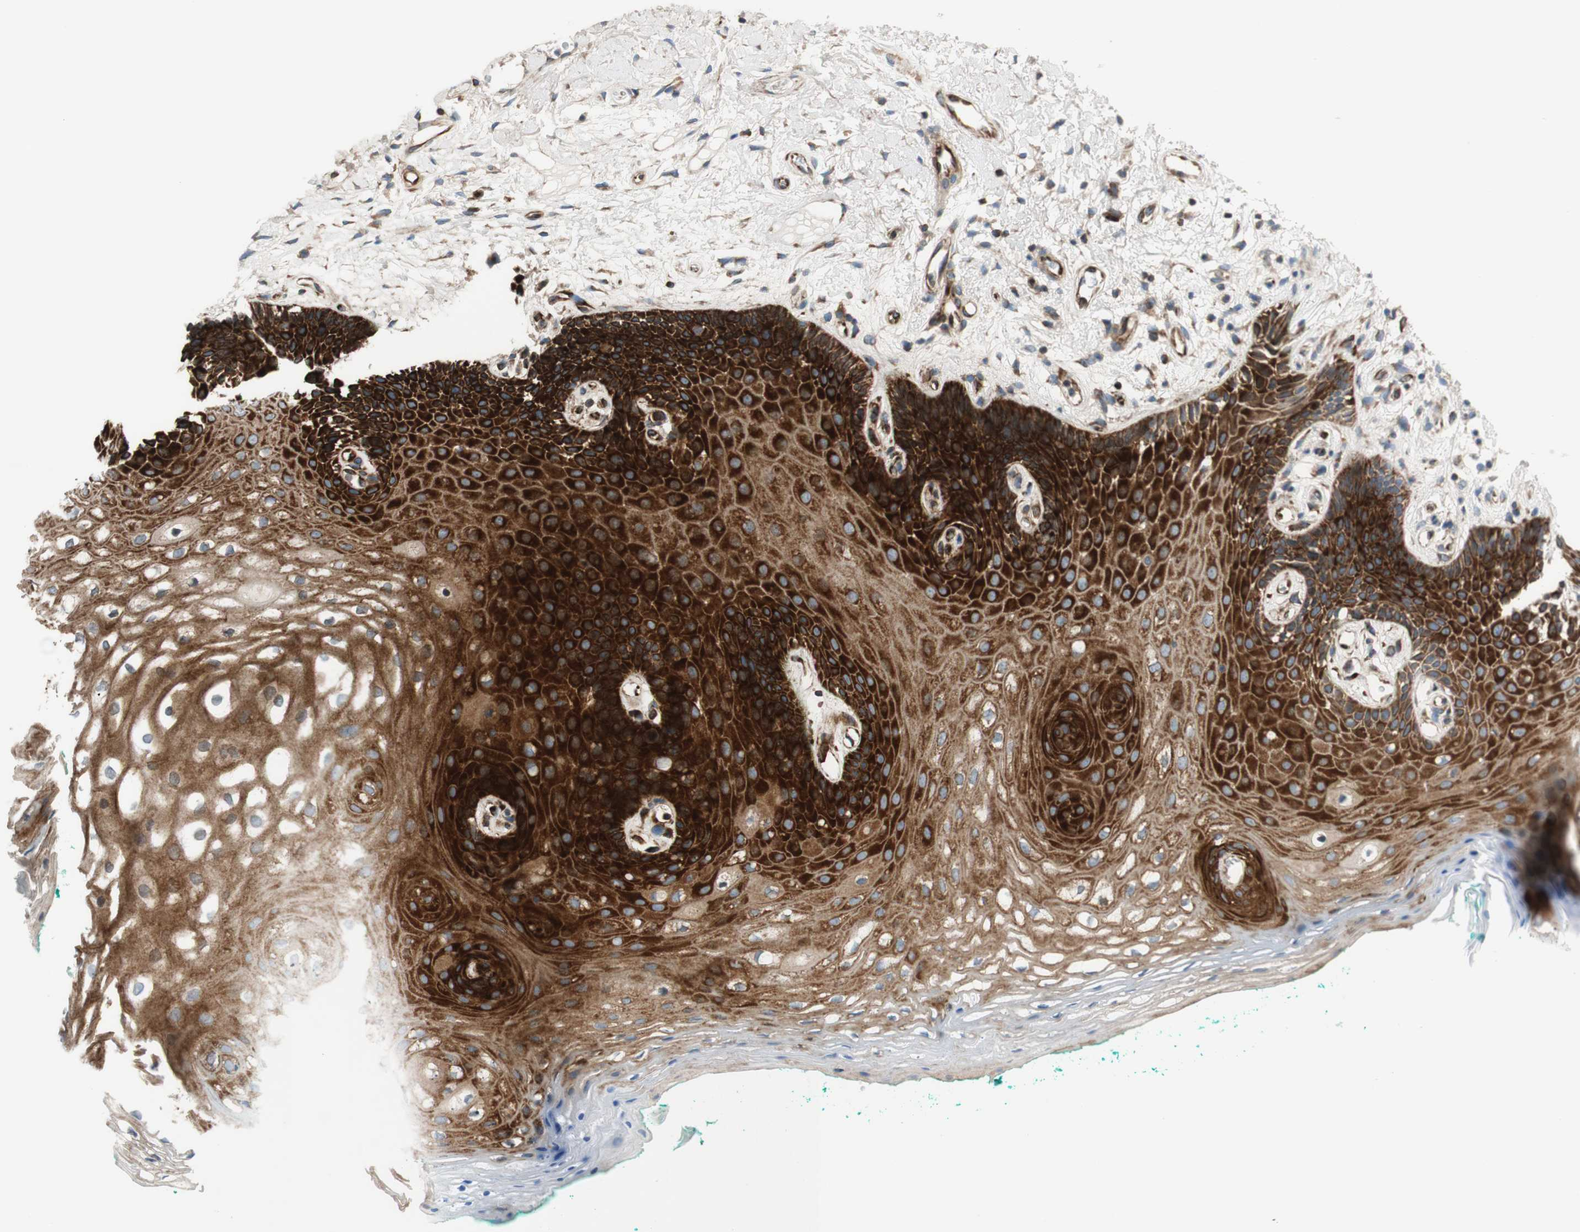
{"staining": {"intensity": "strong", "quantity": ">75%", "location": "cytoplasmic/membranous"}, "tissue": "oral mucosa", "cell_type": "Squamous epithelial cells", "image_type": "normal", "snomed": [{"axis": "morphology", "description": "Normal tissue, NOS"}, {"axis": "topography", "description": "Skeletal muscle"}, {"axis": "topography", "description": "Oral tissue"}, {"axis": "topography", "description": "Peripheral nerve tissue"}], "caption": "Oral mucosa was stained to show a protein in brown. There is high levels of strong cytoplasmic/membranous positivity in approximately >75% of squamous epithelial cells. The staining was performed using DAB, with brown indicating positive protein expression. Nuclei are stained blue with hematoxylin.", "gene": "CCN4", "patient": {"sex": "female", "age": 84}}